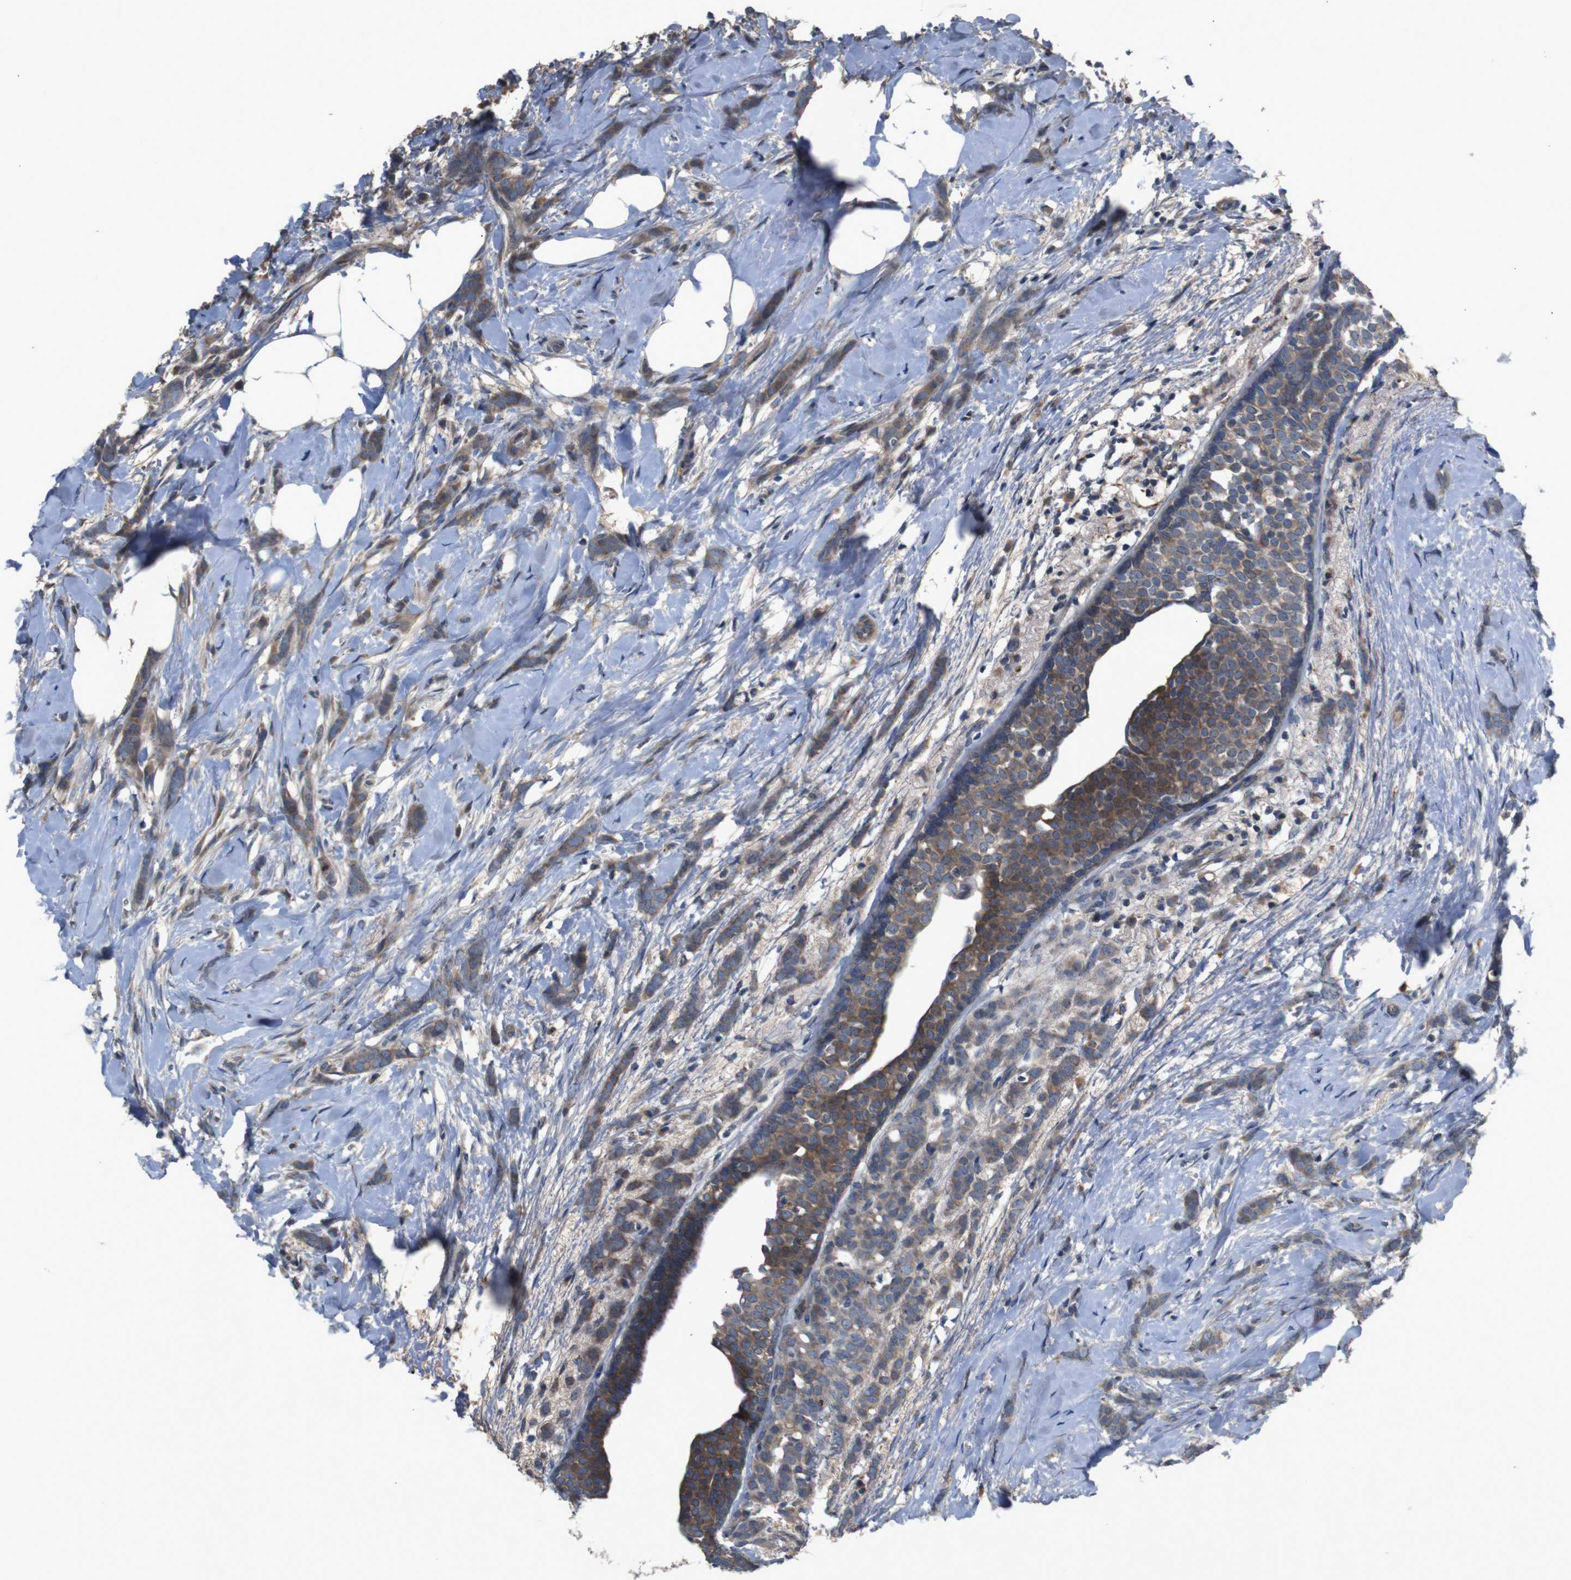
{"staining": {"intensity": "moderate", "quantity": ">75%", "location": "cytoplasmic/membranous"}, "tissue": "breast cancer", "cell_type": "Tumor cells", "image_type": "cancer", "snomed": [{"axis": "morphology", "description": "Lobular carcinoma, in situ"}, {"axis": "morphology", "description": "Lobular carcinoma"}, {"axis": "topography", "description": "Breast"}], "caption": "About >75% of tumor cells in breast lobular carcinoma demonstrate moderate cytoplasmic/membranous protein positivity as visualized by brown immunohistochemical staining.", "gene": "PTPN1", "patient": {"sex": "female", "age": 41}}